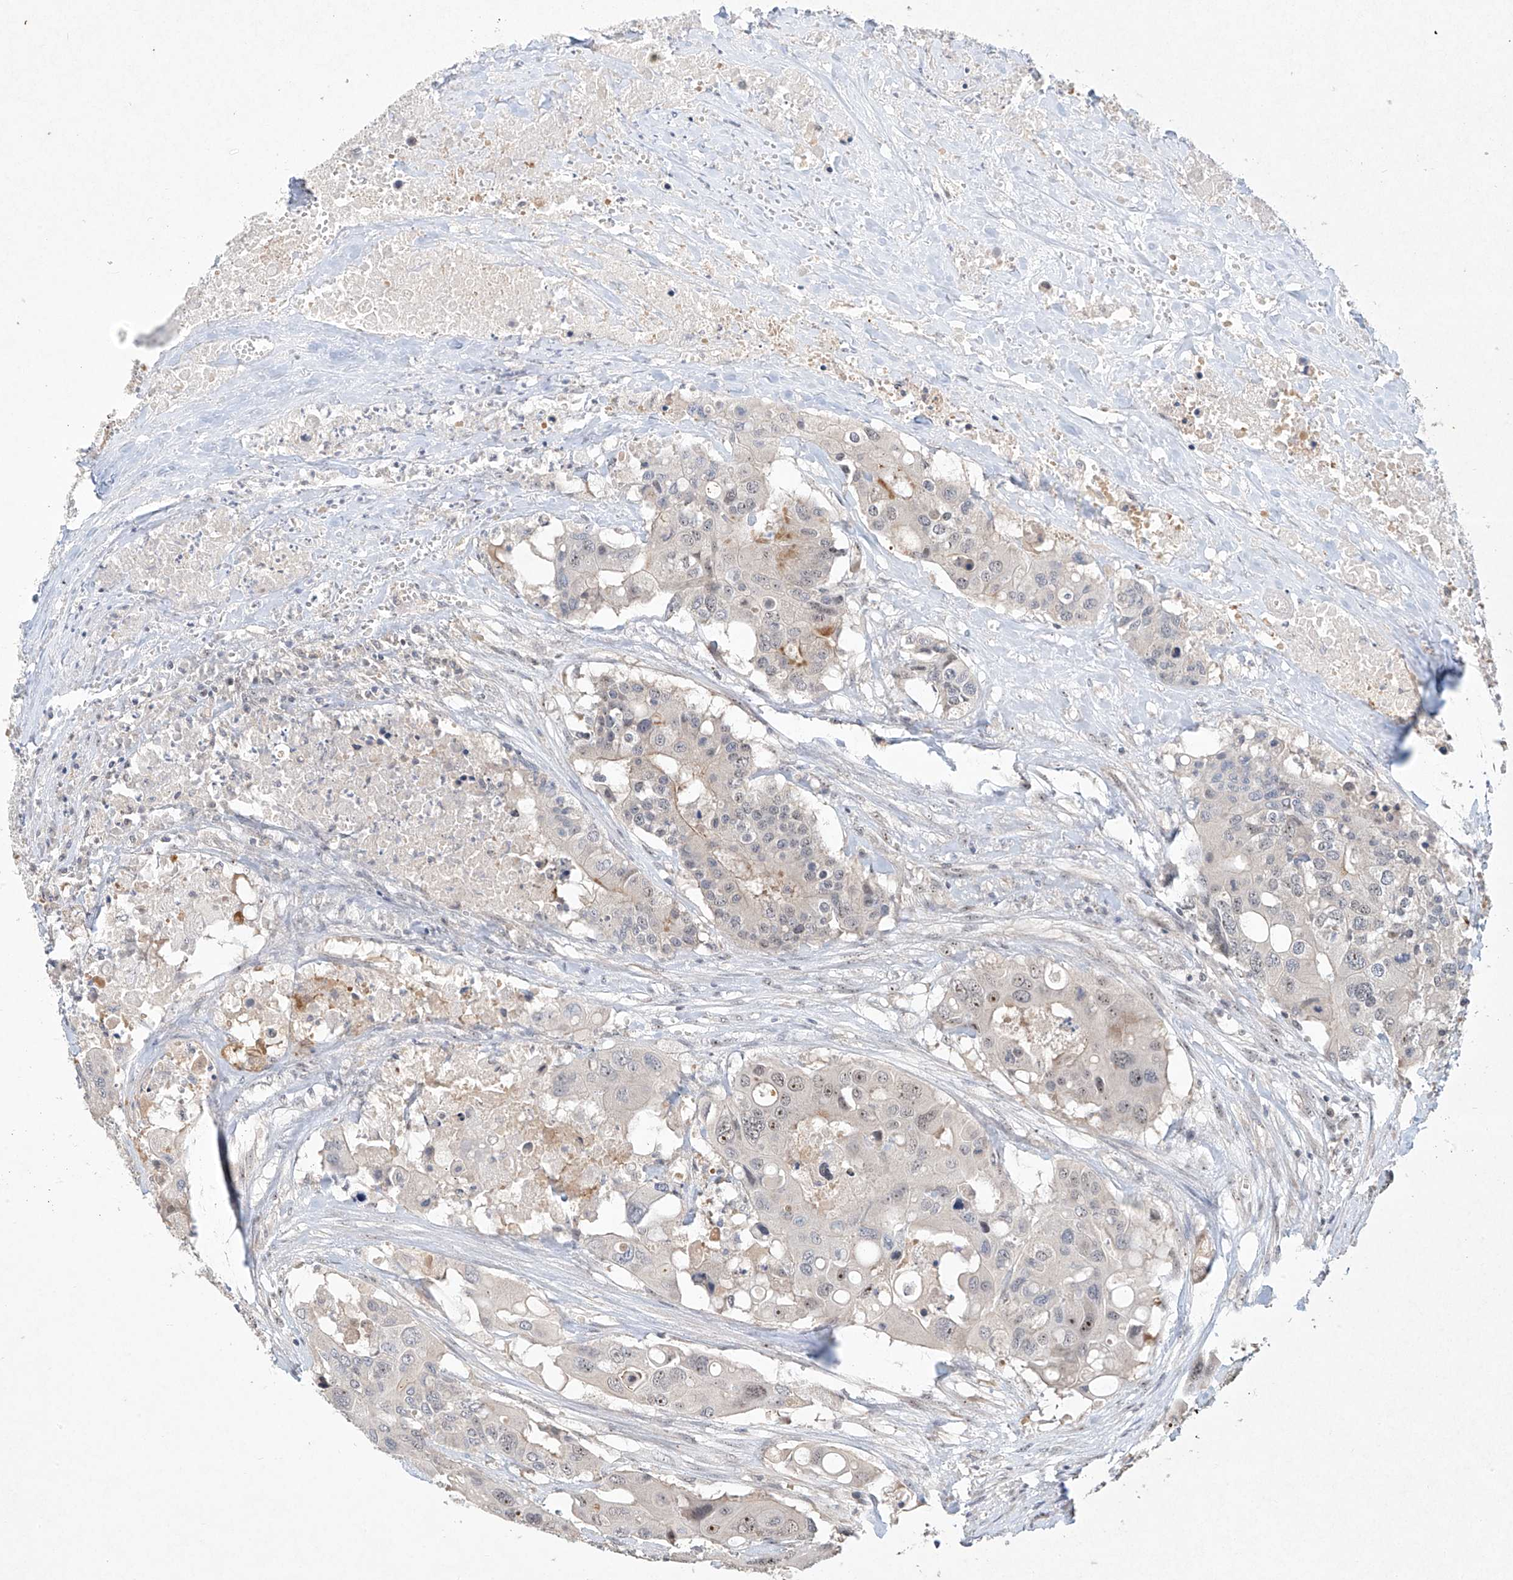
{"staining": {"intensity": "weak", "quantity": "<25%", "location": "nuclear"}, "tissue": "colorectal cancer", "cell_type": "Tumor cells", "image_type": "cancer", "snomed": [{"axis": "morphology", "description": "Adenocarcinoma, NOS"}, {"axis": "topography", "description": "Colon"}], "caption": "Tumor cells show no significant staining in colorectal cancer.", "gene": "TASP1", "patient": {"sex": "male", "age": 77}}